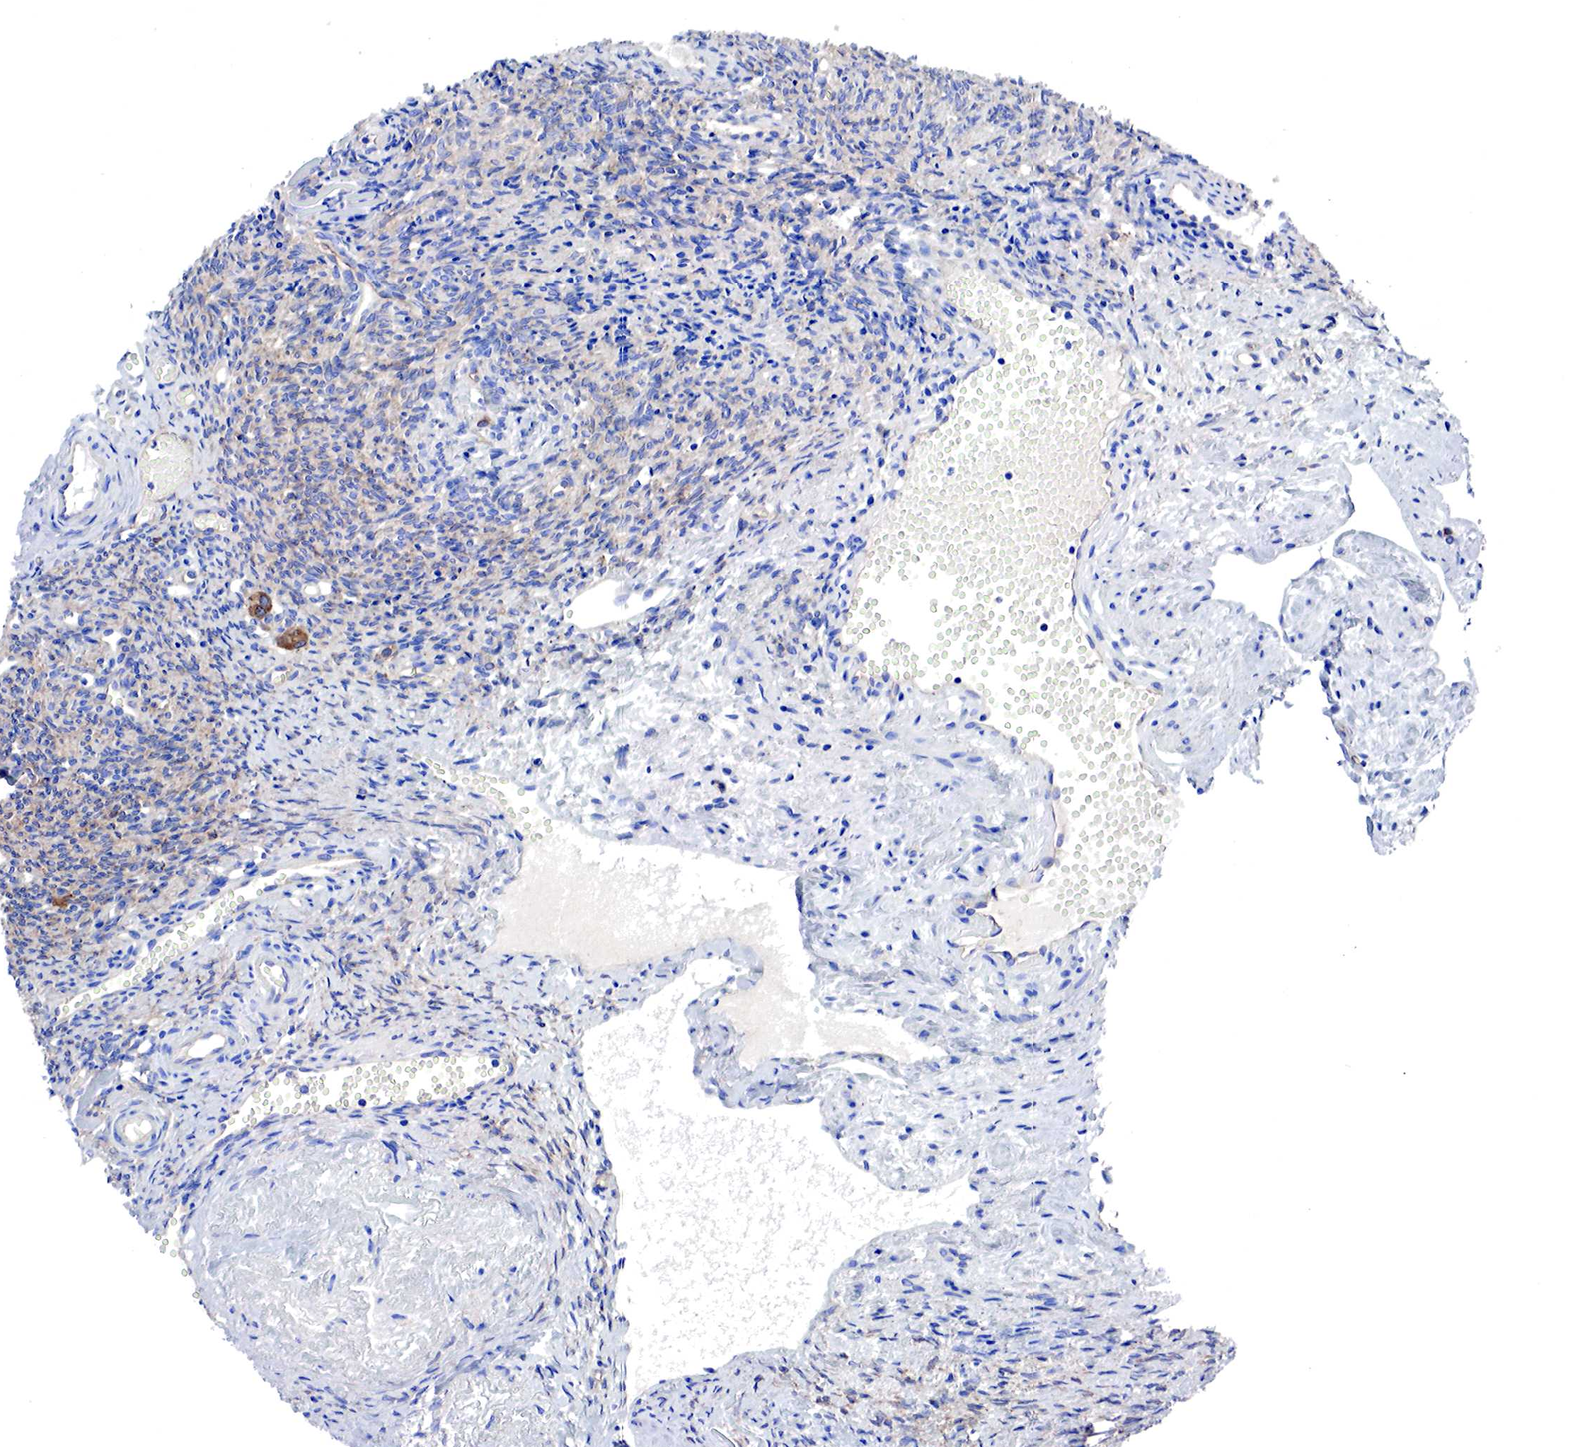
{"staining": {"intensity": "moderate", "quantity": "<25%", "location": "cytoplasmic/membranous"}, "tissue": "ovary", "cell_type": "Ovarian stroma cells", "image_type": "normal", "snomed": [{"axis": "morphology", "description": "Normal tissue, NOS"}, {"axis": "topography", "description": "Ovary"}], "caption": "Immunohistochemistry micrograph of normal human ovary stained for a protein (brown), which shows low levels of moderate cytoplasmic/membranous positivity in approximately <25% of ovarian stroma cells.", "gene": "MSN", "patient": {"sex": "female", "age": 63}}